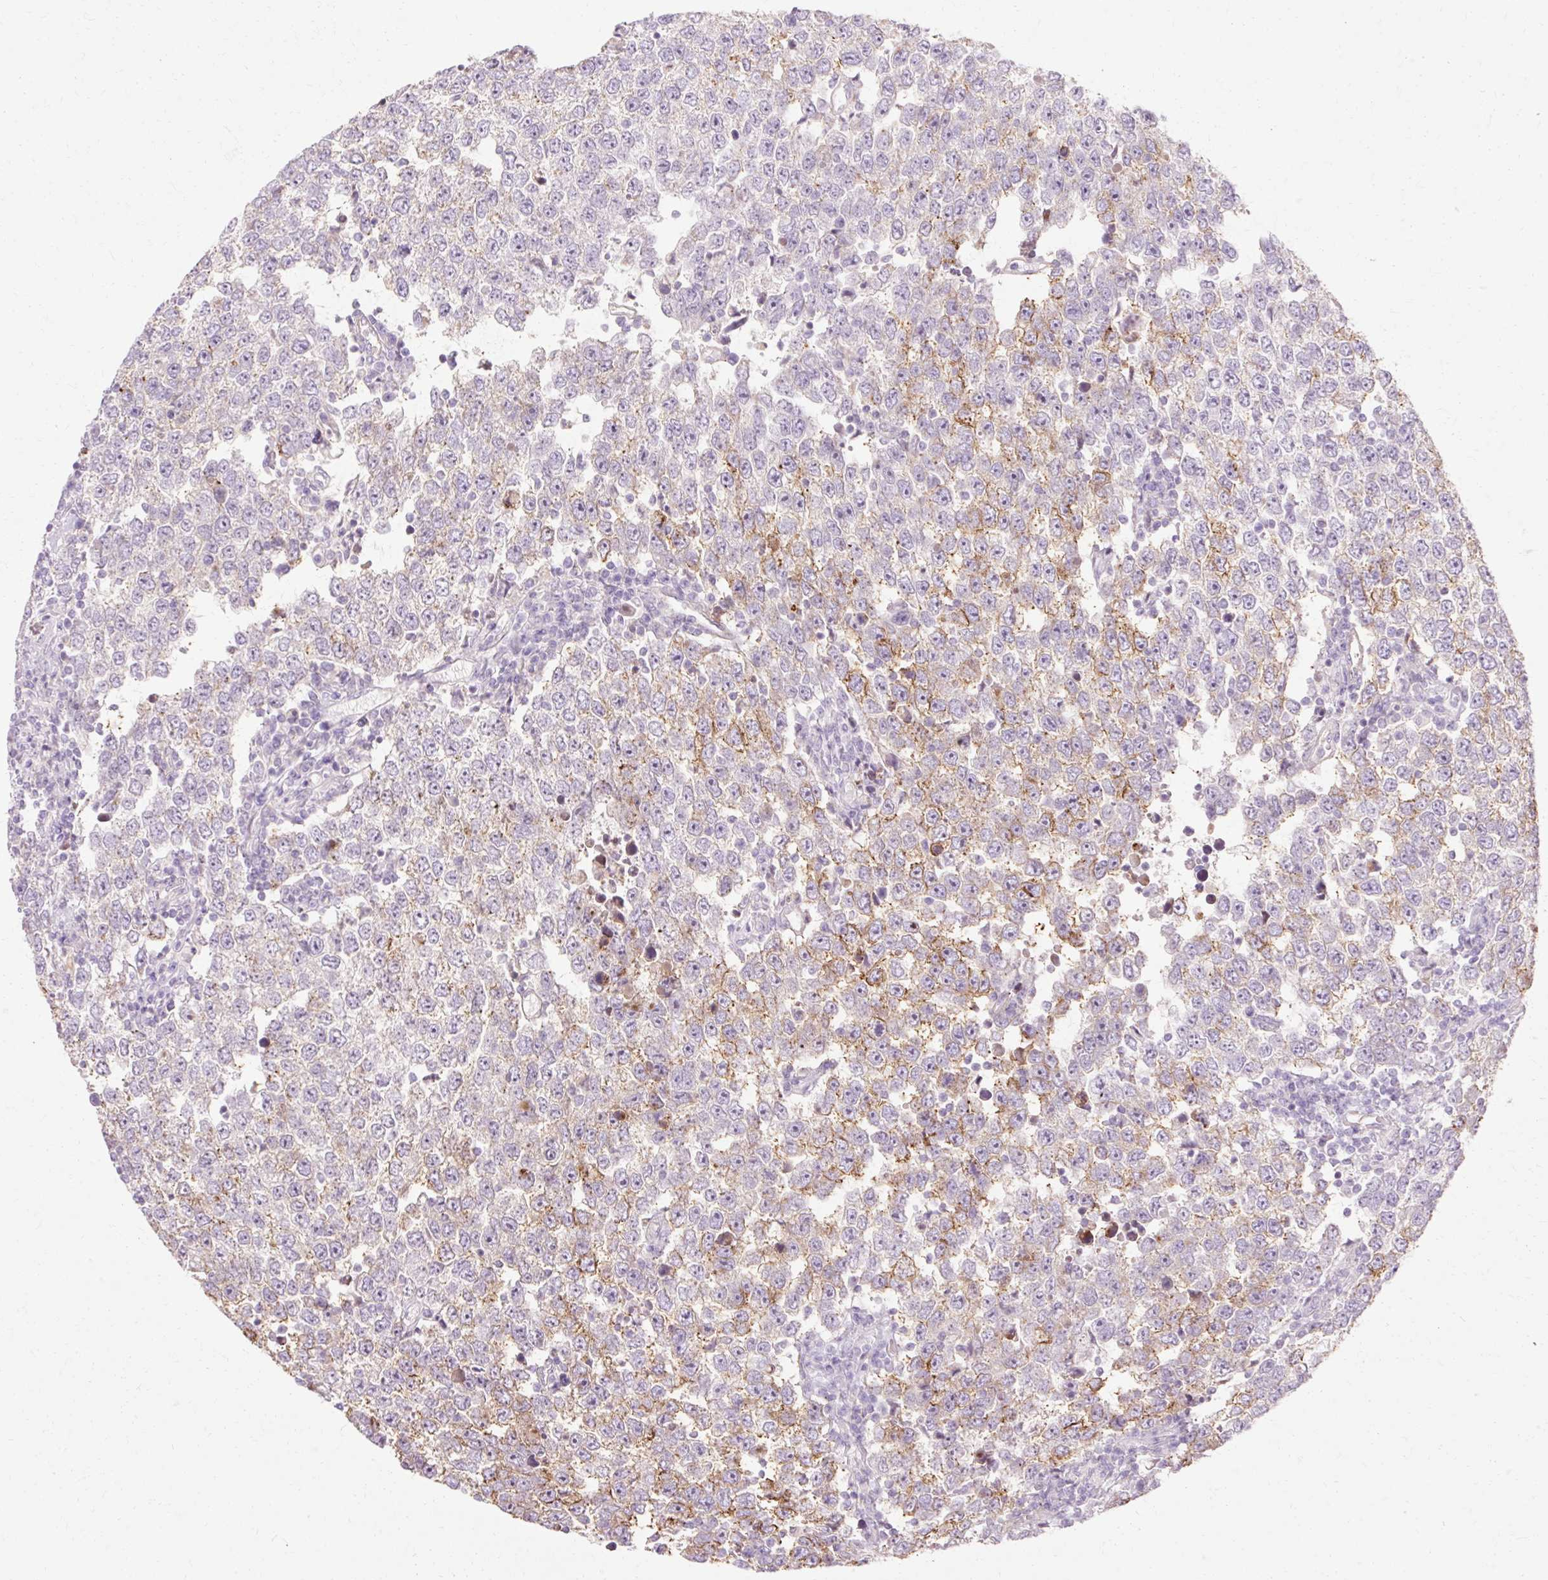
{"staining": {"intensity": "weak", "quantity": "<25%", "location": "cytoplasmic/membranous"}, "tissue": "testis cancer", "cell_type": "Tumor cells", "image_type": "cancer", "snomed": [{"axis": "morphology", "description": "Seminoma, NOS"}, {"axis": "morphology", "description": "Carcinoma, Embryonal, NOS"}, {"axis": "topography", "description": "Testis"}], "caption": "Immunohistochemistry image of neoplastic tissue: testis cancer stained with DAB (3,3'-diaminobenzidine) demonstrates no significant protein expression in tumor cells.", "gene": "CNN3", "patient": {"sex": "male", "age": 28}}